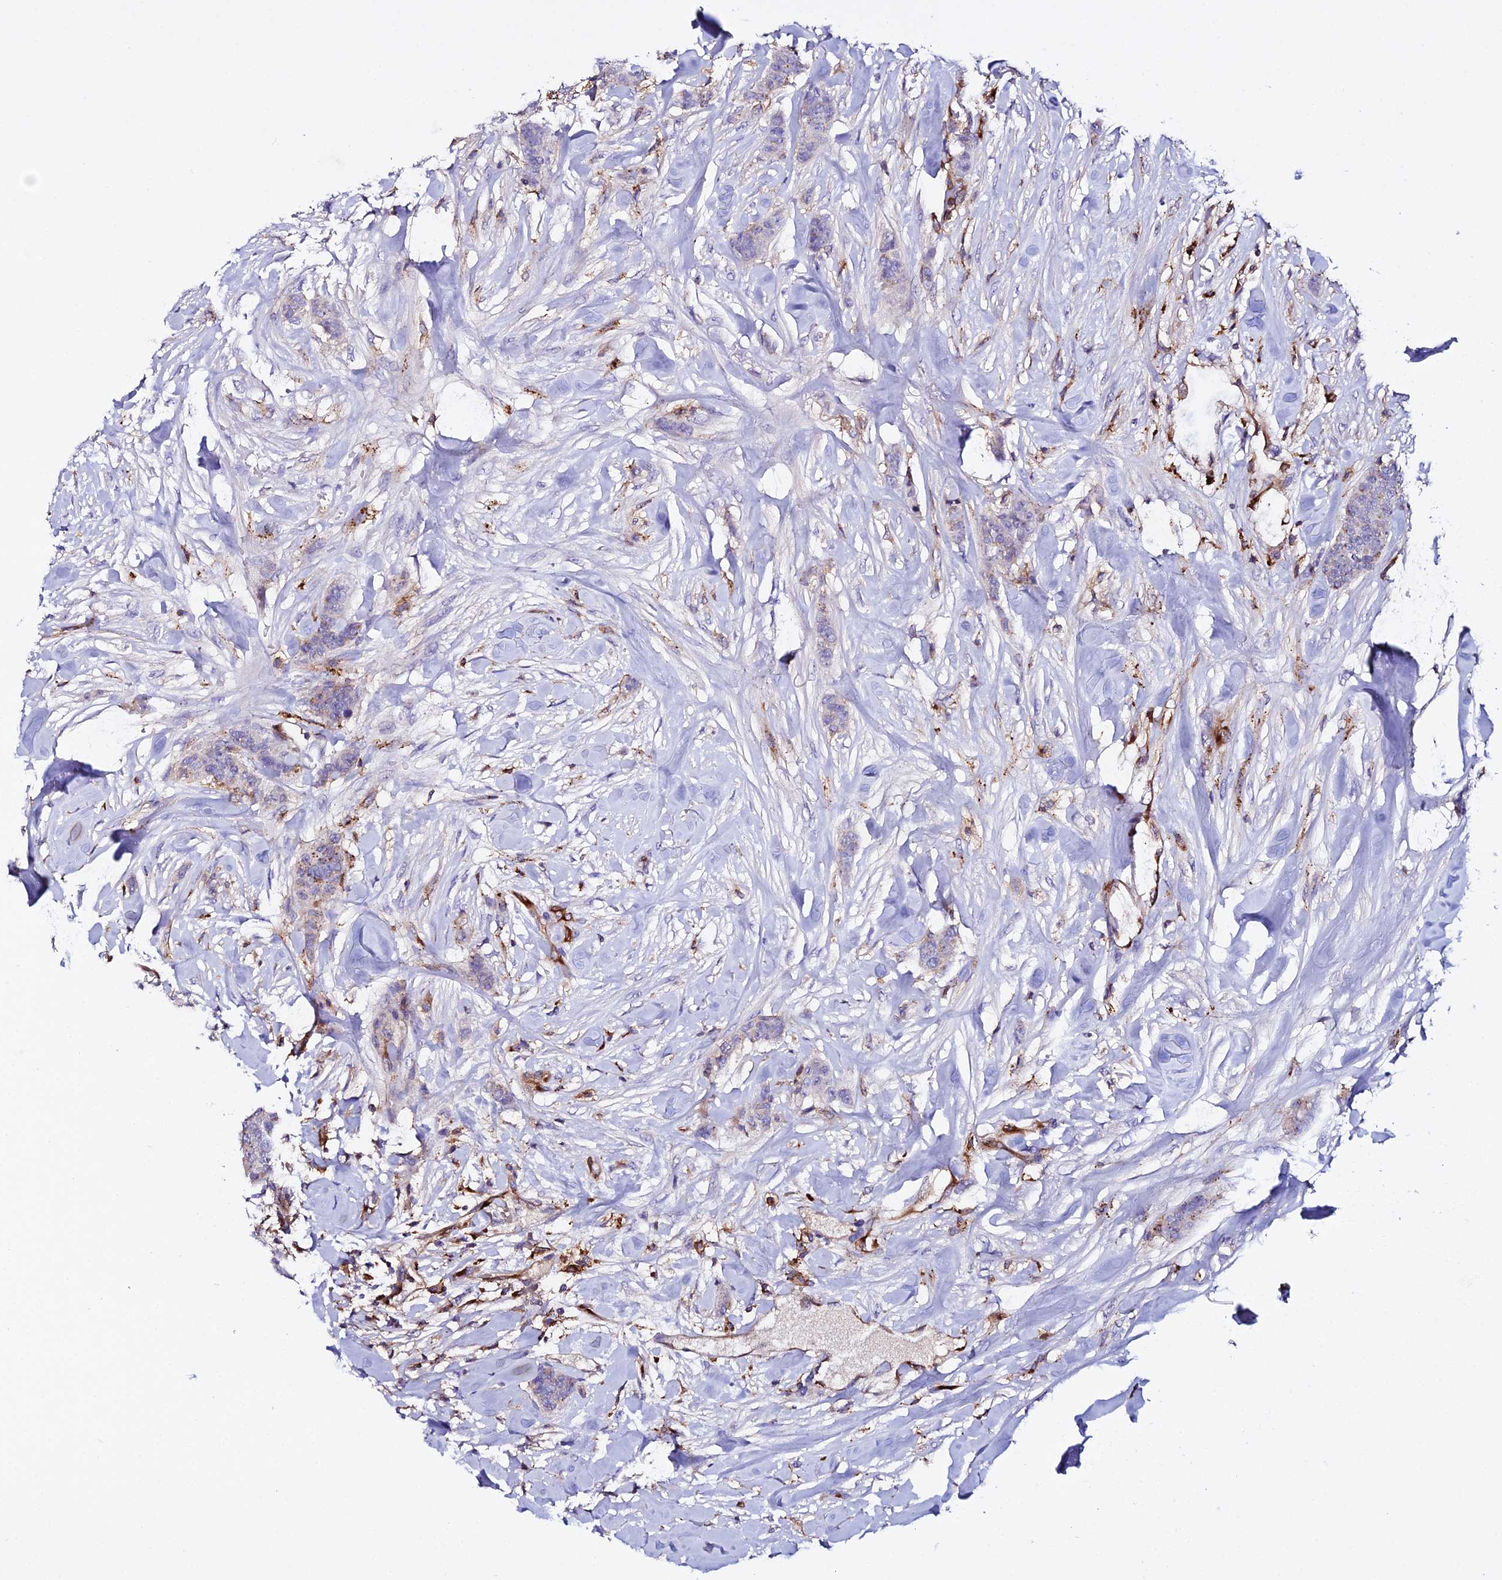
{"staining": {"intensity": "moderate", "quantity": "<25%", "location": "cytoplasmic/membranous"}, "tissue": "breast cancer", "cell_type": "Tumor cells", "image_type": "cancer", "snomed": [{"axis": "morphology", "description": "Duct carcinoma"}, {"axis": "topography", "description": "Breast"}], "caption": "IHC of breast cancer reveals low levels of moderate cytoplasmic/membranous staining in approximately <25% of tumor cells.", "gene": "TRPV2", "patient": {"sex": "female", "age": 40}}